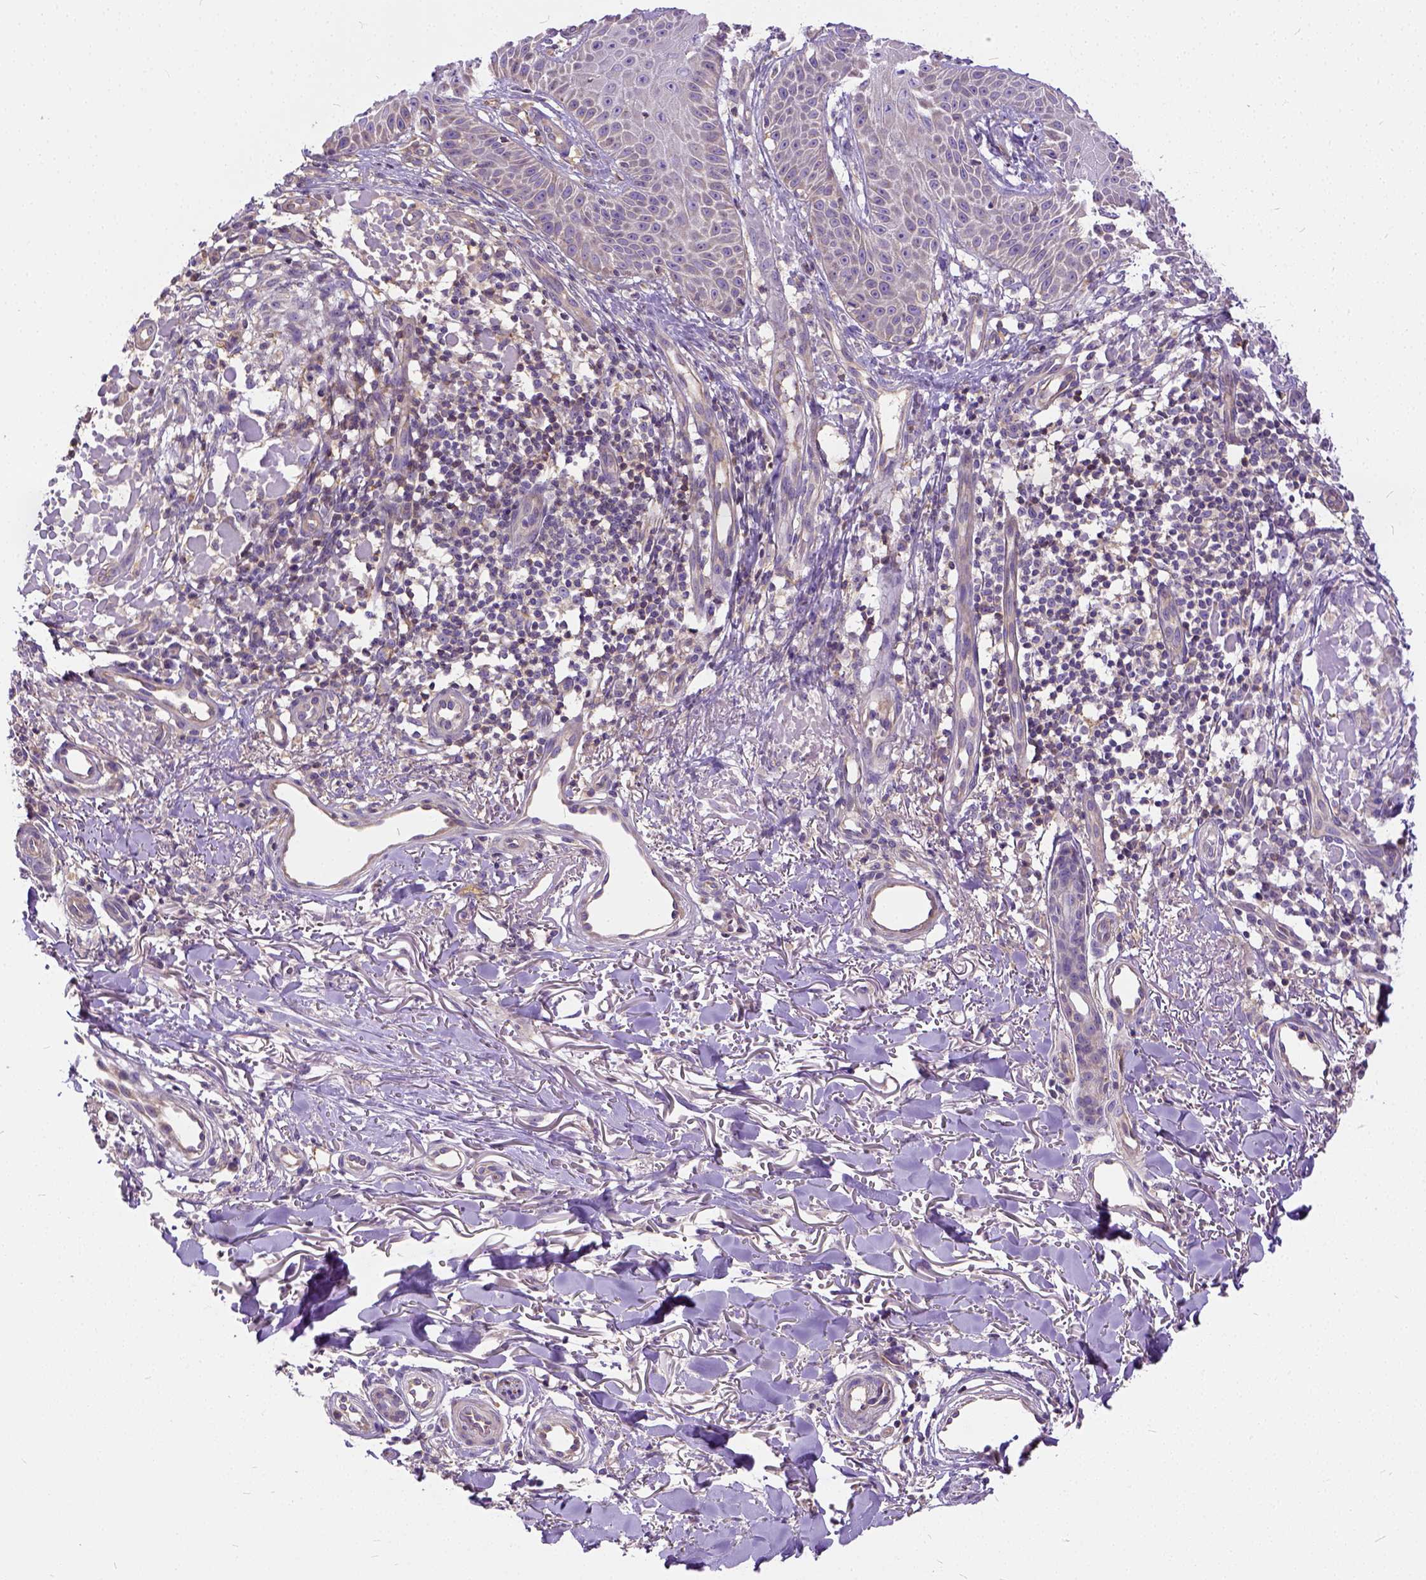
{"staining": {"intensity": "negative", "quantity": "none", "location": "none"}, "tissue": "skin cancer", "cell_type": "Tumor cells", "image_type": "cancer", "snomed": [{"axis": "morphology", "description": "Basal cell carcinoma"}, {"axis": "topography", "description": "Skin"}], "caption": "The histopathology image exhibits no significant staining in tumor cells of skin cancer.", "gene": "CADM4", "patient": {"sex": "male", "age": 88}}